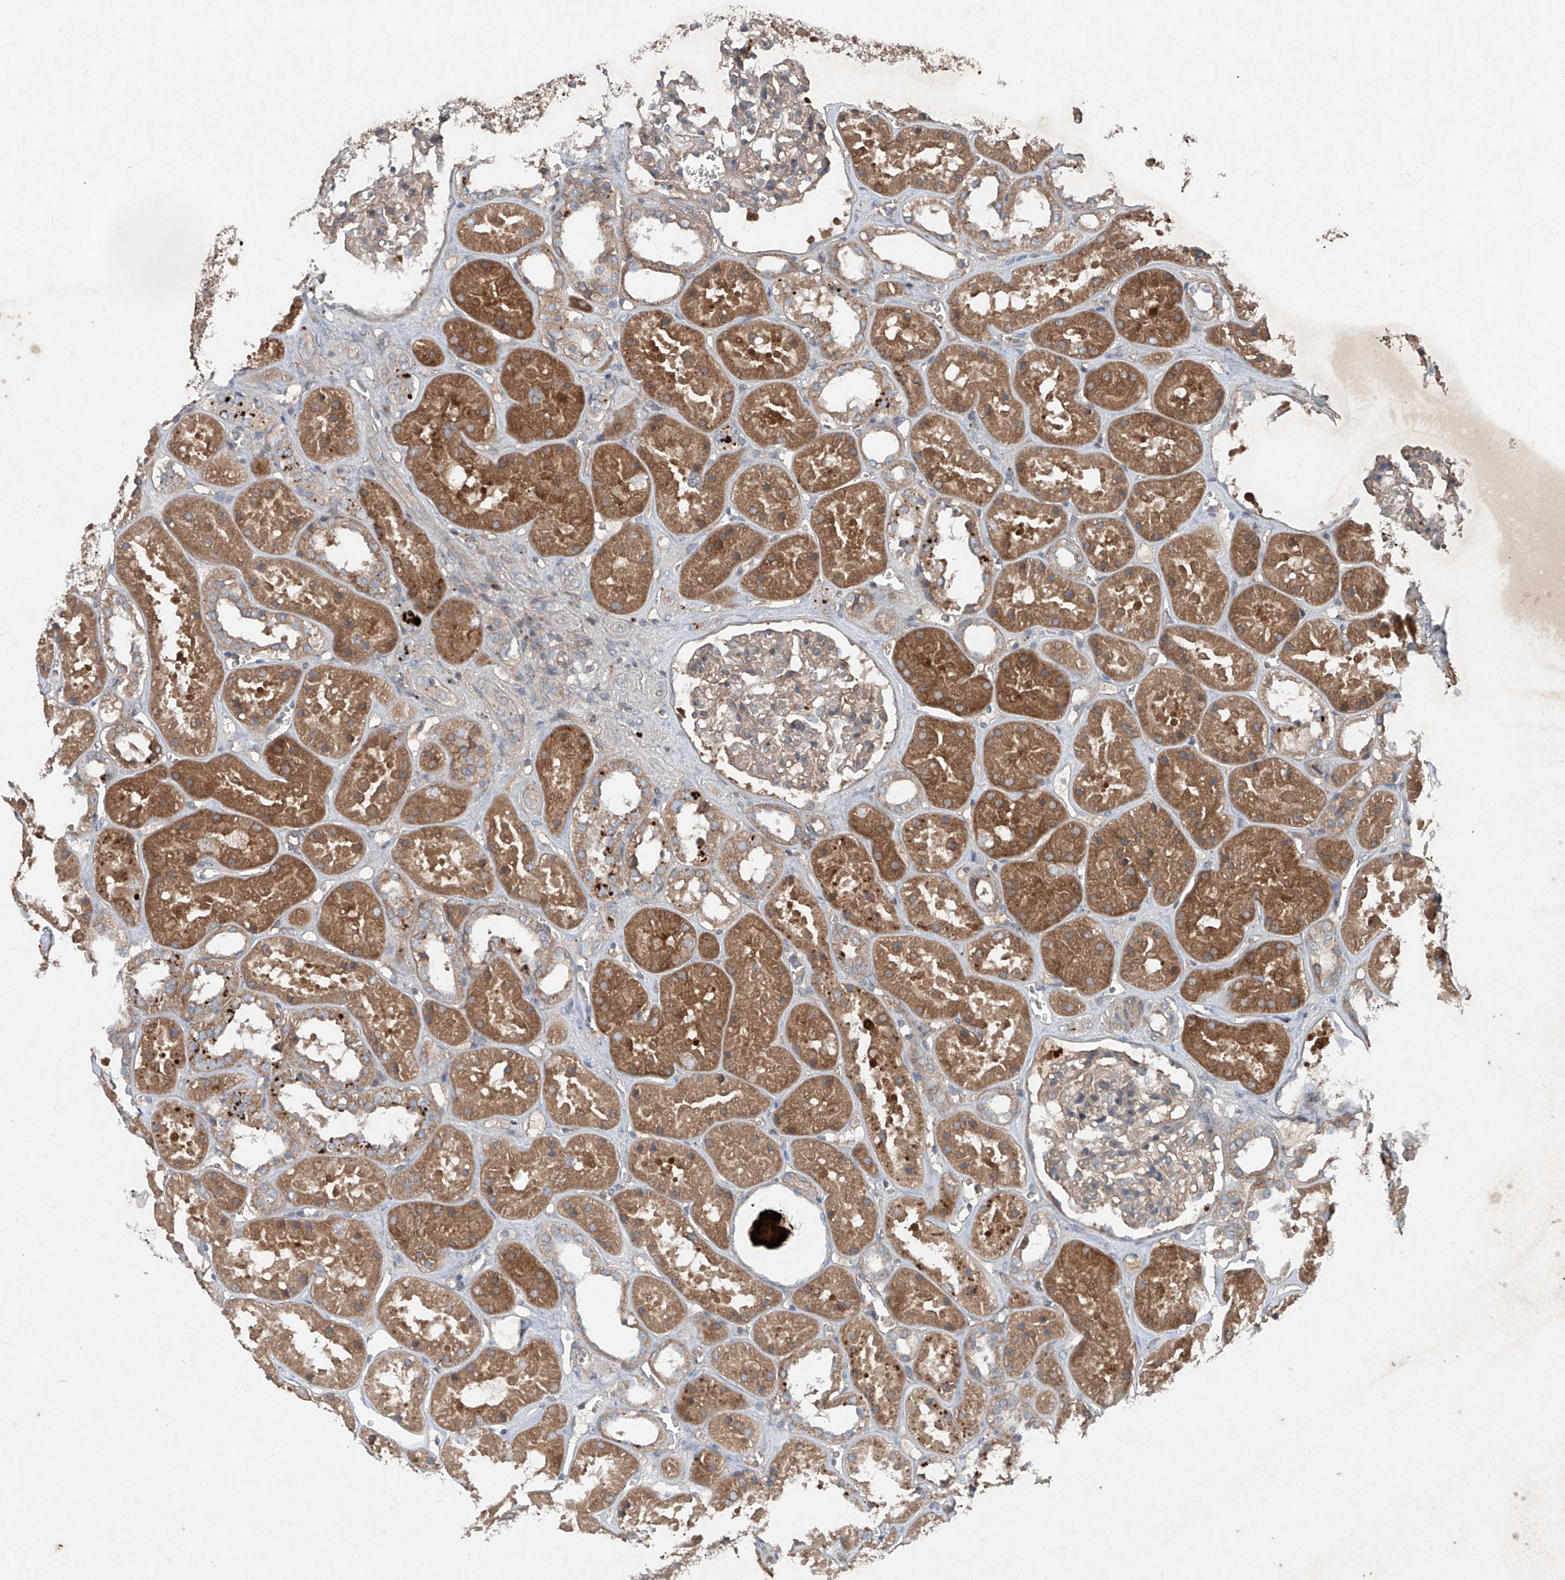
{"staining": {"intensity": "weak", "quantity": "25%-75%", "location": "cytoplasmic/membranous"}, "tissue": "kidney", "cell_type": "Cells in glomeruli", "image_type": "normal", "snomed": [{"axis": "morphology", "description": "Normal tissue, NOS"}, {"axis": "topography", "description": "Kidney"}], "caption": "Protein positivity by immunohistochemistry (IHC) exhibits weak cytoplasmic/membranous expression in about 25%-75% of cells in glomeruli in benign kidney.", "gene": "FOXRED2", "patient": {"sex": "female", "age": 41}}